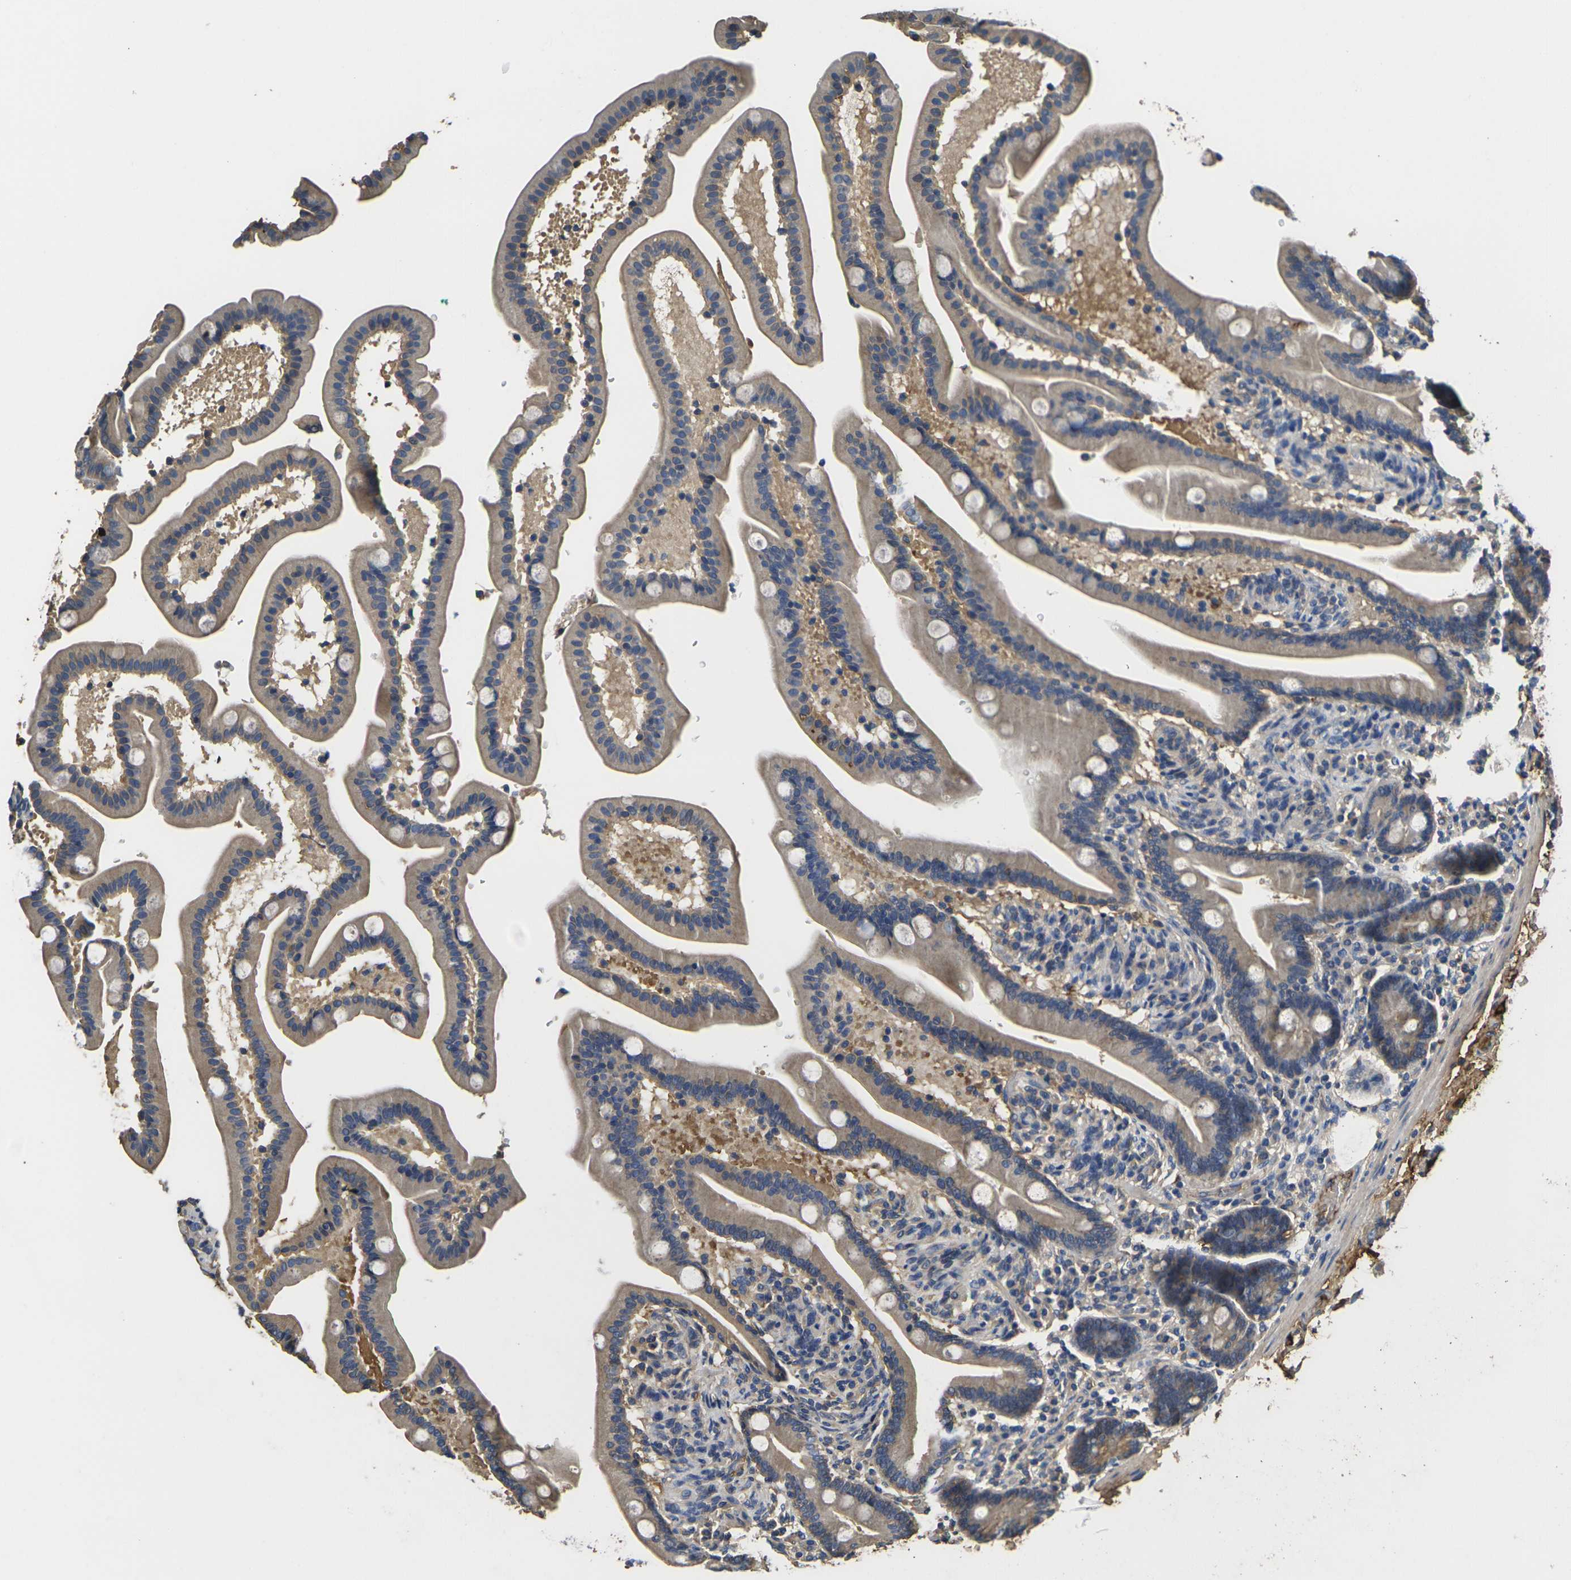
{"staining": {"intensity": "moderate", "quantity": ">75%", "location": "cytoplasmic/membranous"}, "tissue": "duodenum", "cell_type": "Glandular cells", "image_type": "normal", "snomed": [{"axis": "morphology", "description": "Normal tissue, NOS"}, {"axis": "topography", "description": "Duodenum"}], "caption": "Glandular cells reveal medium levels of moderate cytoplasmic/membranous expression in approximately >75% of cells in normal human duodenum.", "gene": "HSPG2", "patient": {"sex": "male", "age": 54}}